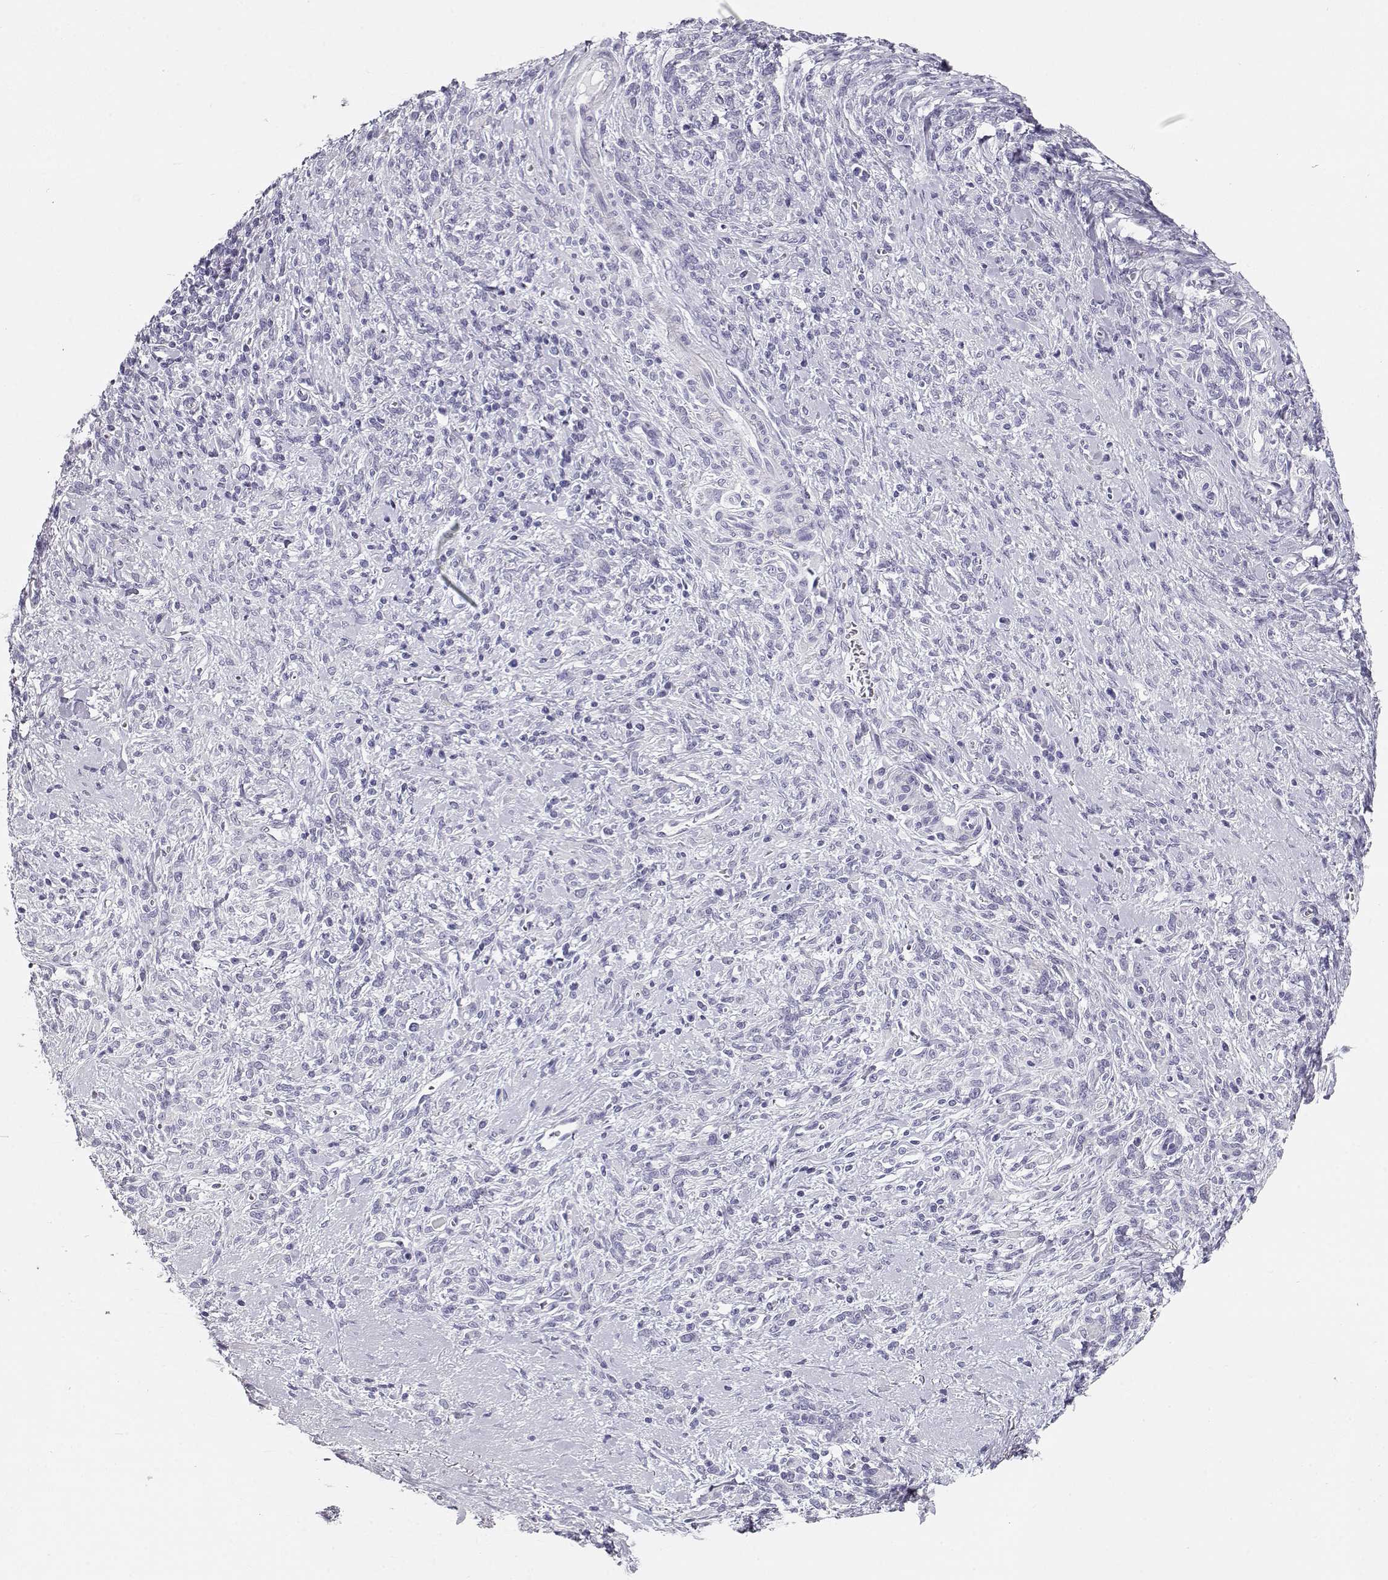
{"staining": {"intensity": "negative", "quantity": "none", "location": "none"}, "tissue": "stomach cancer", "cell_type": "Tumor cells", "image_type": "cancer", "snomed": [{"axis": "morphology", "description": "Adenocarcinoma, NOS"}, {"axis": "topography", "description": "Stomach"}], "caption": "The histopathology image shows no staining of tumor cells in stomach adenocarcinoma.", "gene": "MAGEC1", "patient": {"sex": "female", "age": 57}}